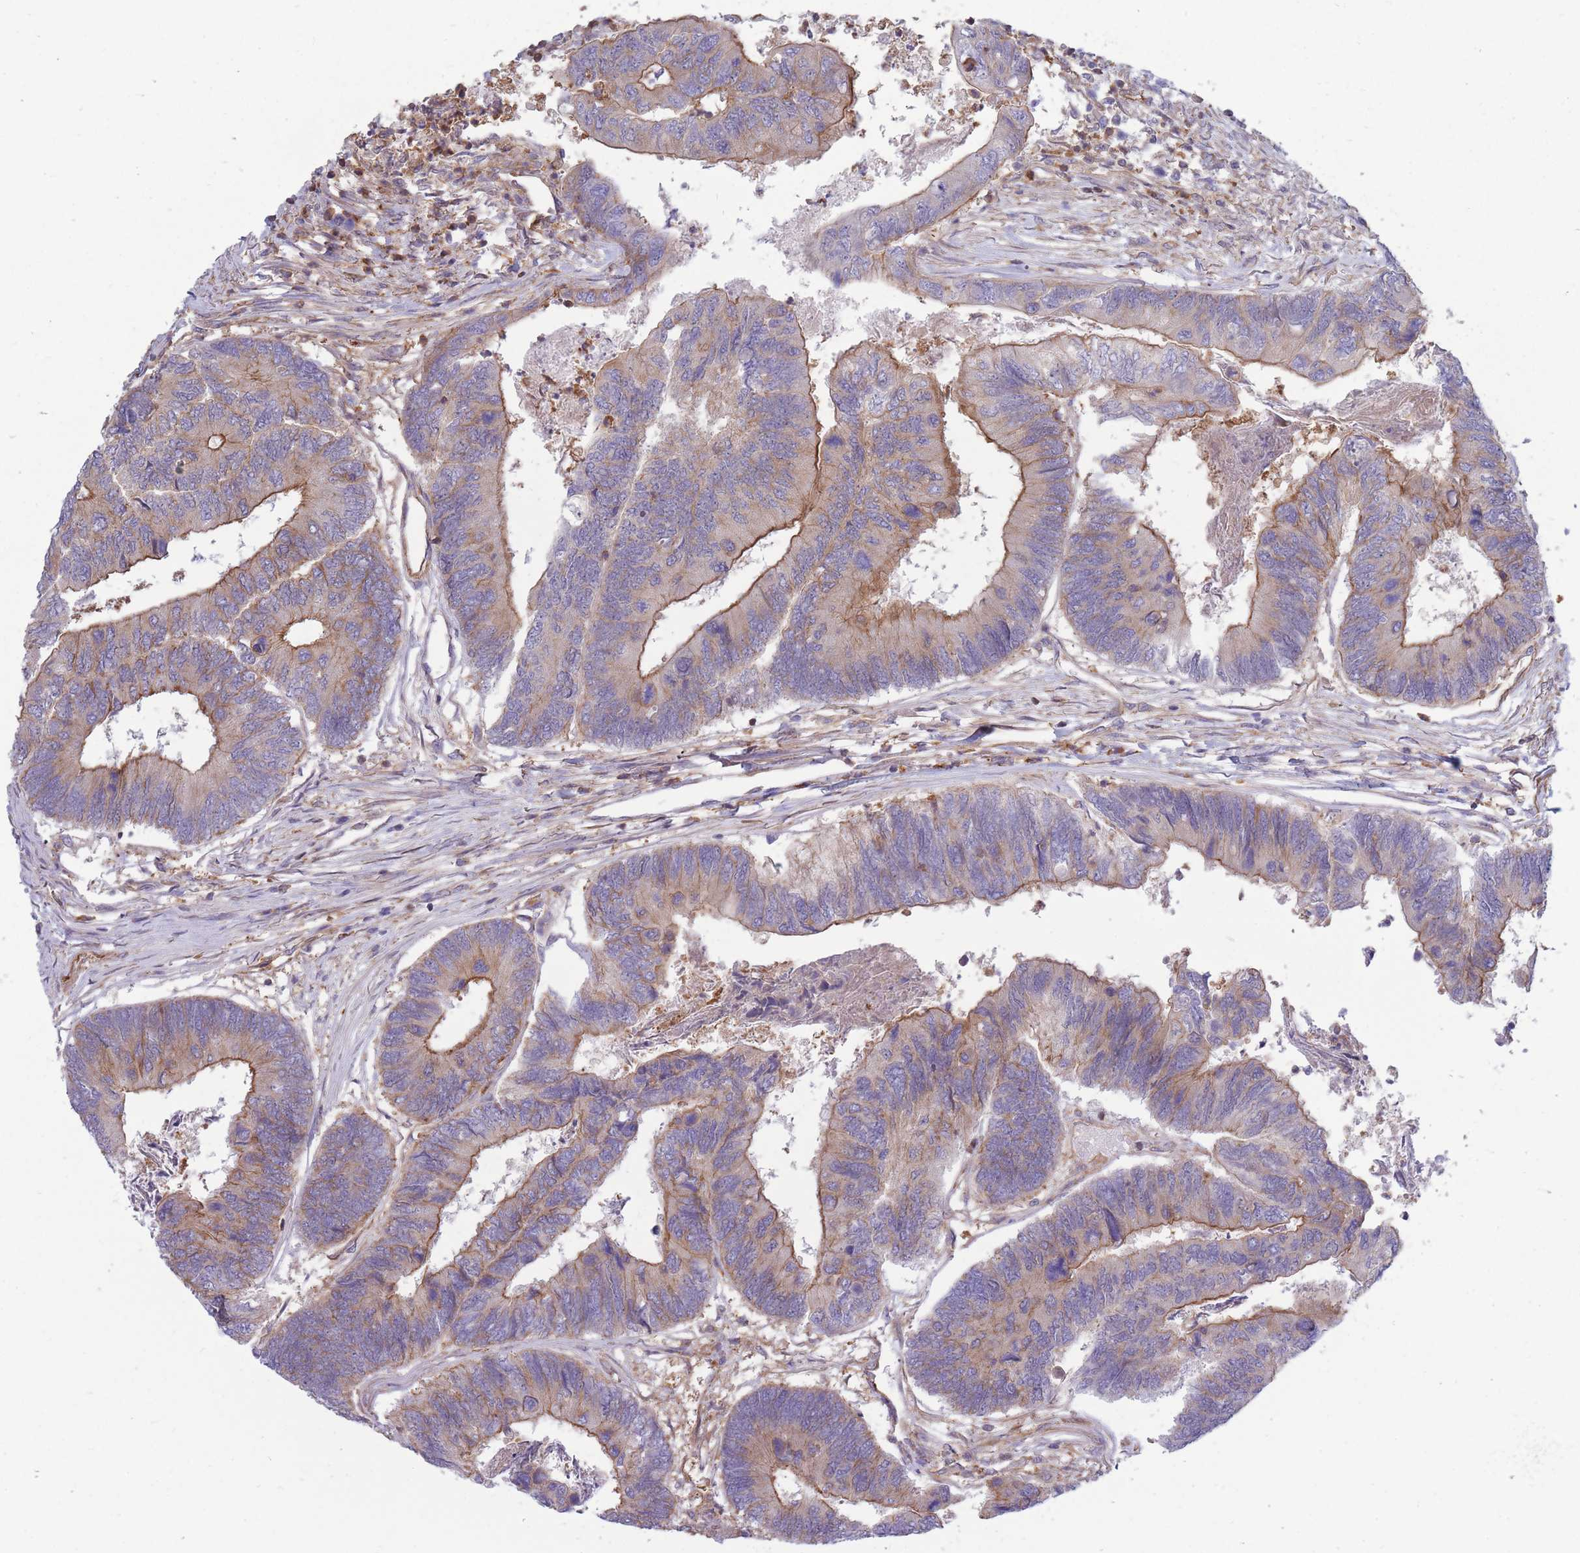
{"staining": {"intensity": "moderate", "quantity": ">75%", "location": "cytoplasmic/membranous"}, "tissue": "colorectal cancer", "cell_type": "Tumor cells", "image_type": "cancer", "snomed": [{"axis": "morphology", "description": "Adenocarcinoma, NOS"}, {"axis": "topography", "description": "Colon"}], "caption": "Immunohistochemistry micrograph of colorectal cancer stained for a protein (brown), which shows medium levels of moderate cytoplasmic/membranous positivity in approximately >75% of tumor cells.", "gene": "GGA1", "patient": {"sex": "female", "age": 67}}